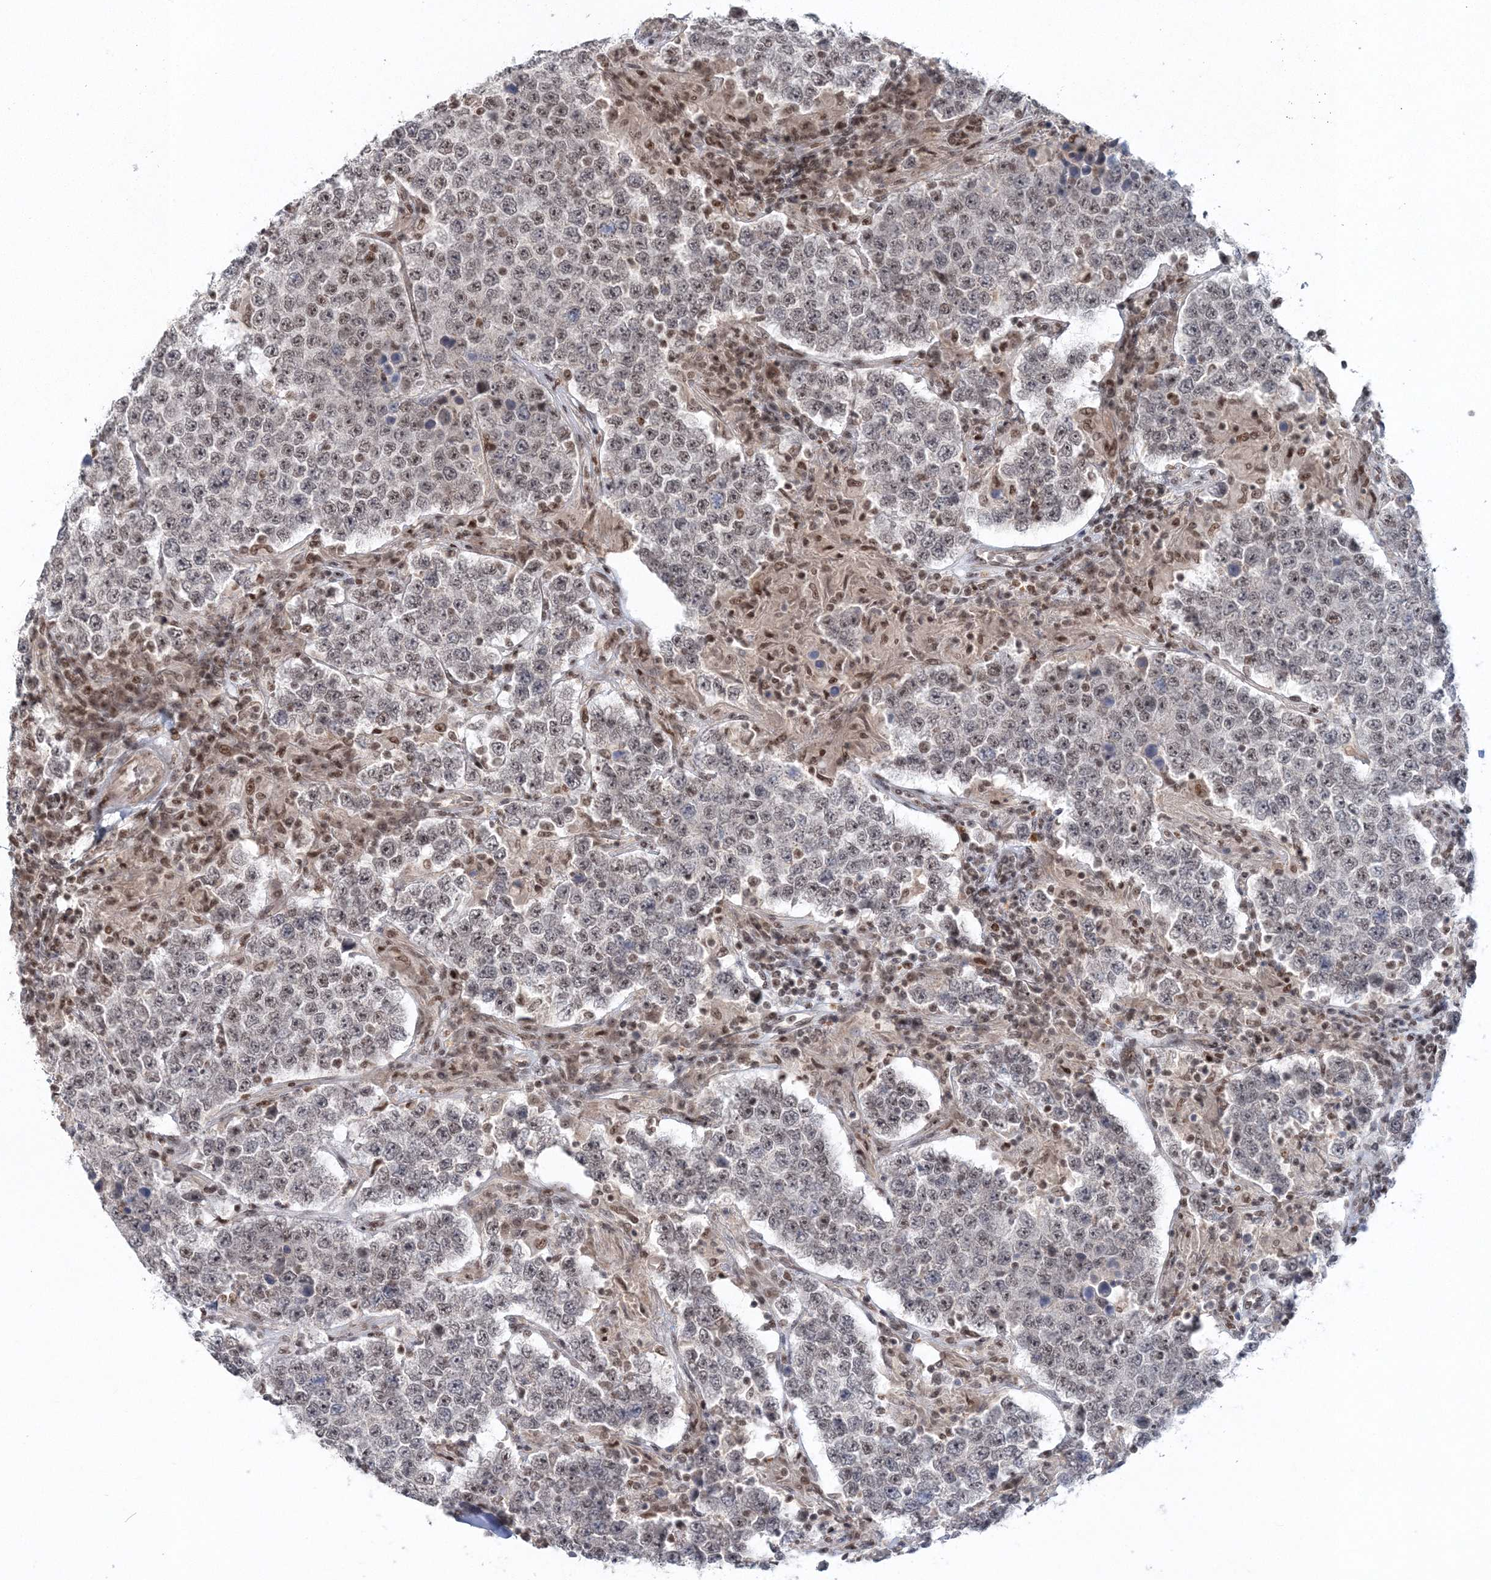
{"staining": {"intensity": "weak", "quantity": ">75%", "location": "nuclear"}, "tissue": "testis cancer", "cell_type": "Tumor cells", "image_type": "cancer", "snomed": [{"axis": "morphology", "description": "Normal tissue, NOS"}, {"axis": "morphology", "description": "Urothelial carcinoma, High grade"}, {"axis": "morphology", "description": "Seminoma, NOS"}, {"axis": "morphology", "description": "Carcinoma, Embryonal, NOS"}, {"axis": "topography", "description": "Urinary bladder"}, {"axis": "topography", "description": "Testis"}], "caption": "Immunohistochemical staining of human testis cancer exhibits low levels of weak nuclear staining in about >75% of tumor cells.", "gene": "PDS5A", "patient": {"sex": "male", "age": 41}}